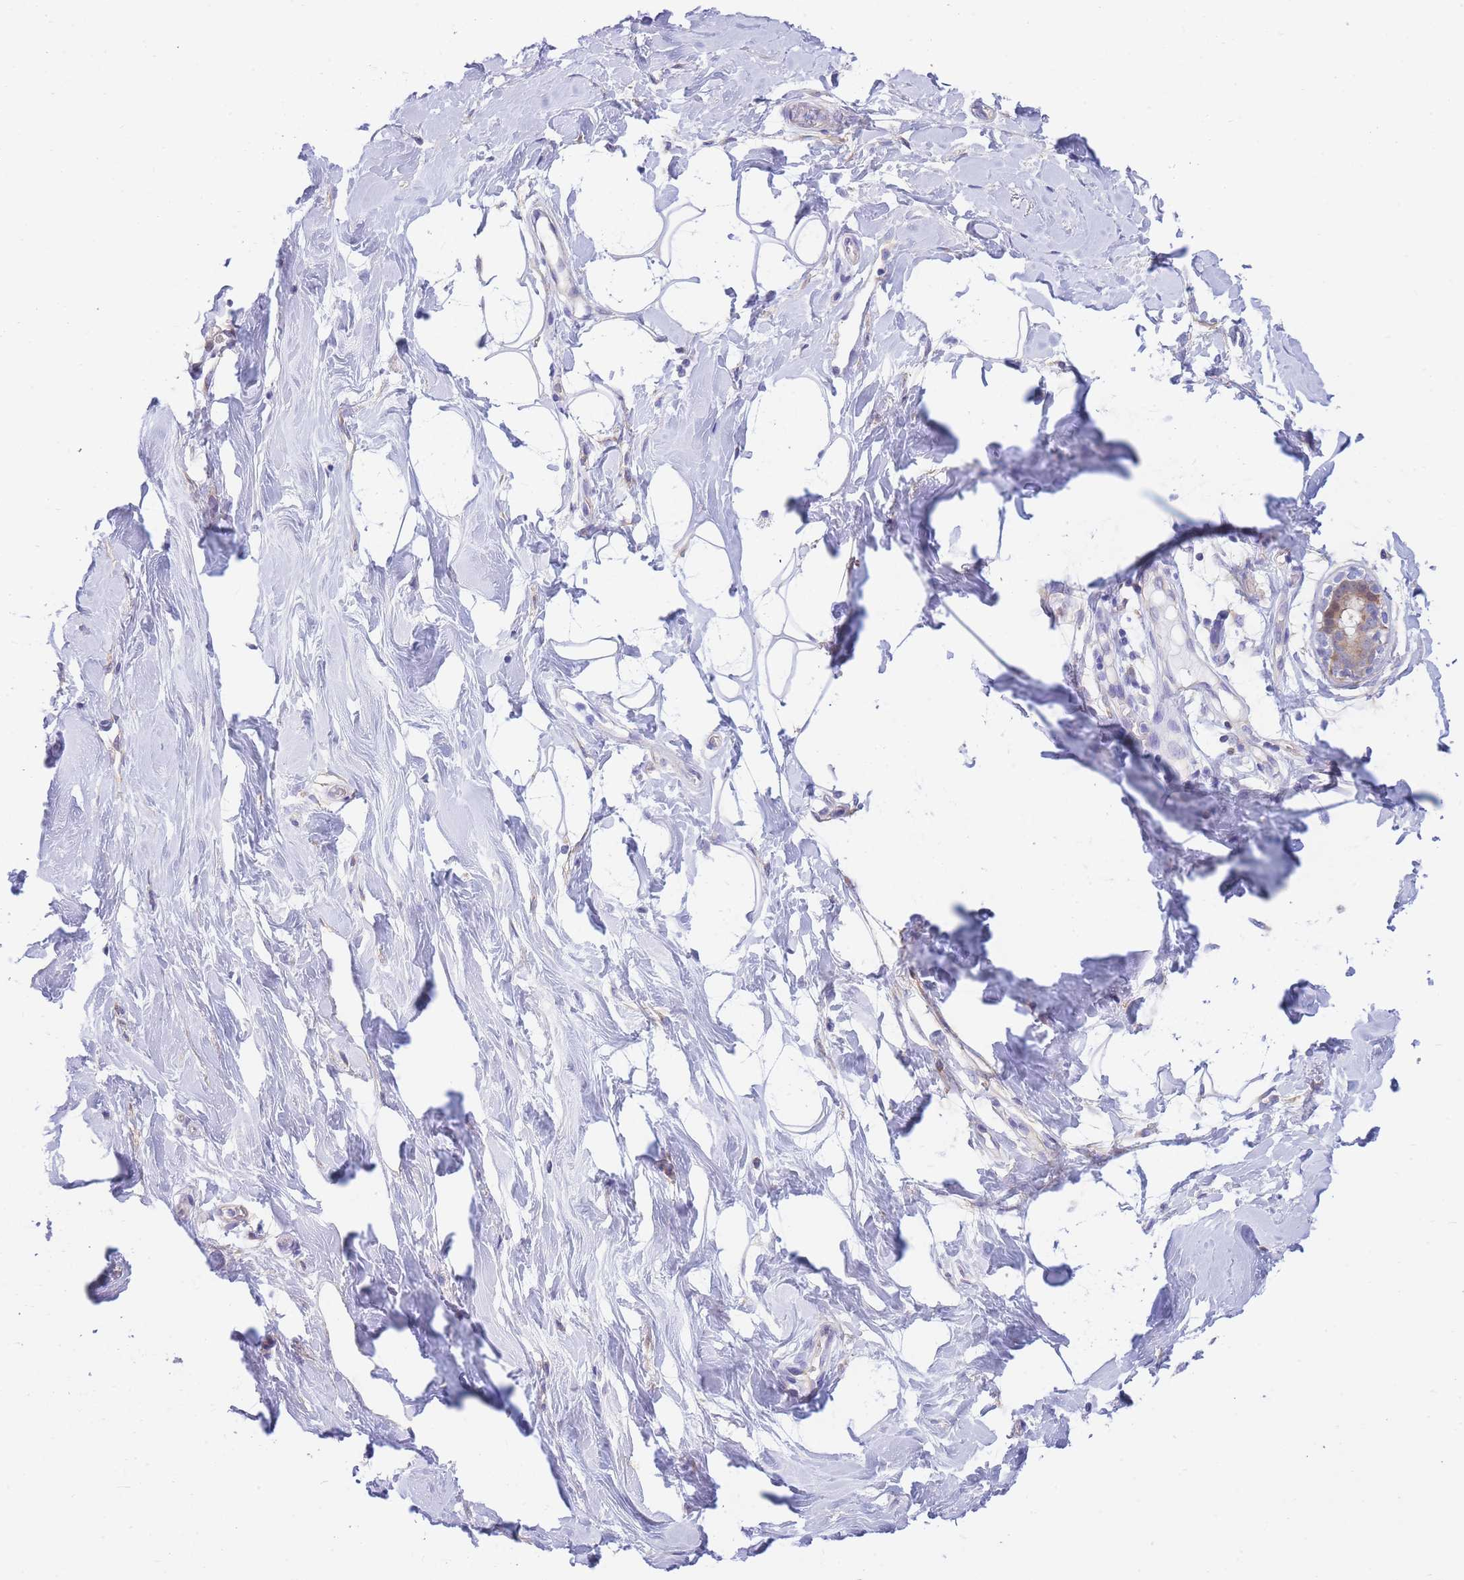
{"staining": {"intensity": "negative", "quantity": "none", "location": "none"}, "tissue": "adipose tissue", "cell_type": "Adipocytes", "image_type": "normal", "snomed": [{"axis": "morphology", "description": "Normal tissue, NOS"}, {"axis": "topography", "description": "Breast"}], "caption": "DAB (3,3'-diaminobenzidine) immunohistochemical staining of unremarkable adipose tissue exhibits no significant expression in adipocytes. Nuclei are stained in blue.", "gene": "NAMPT", "patient": {"sex": "female", "age": 26}}